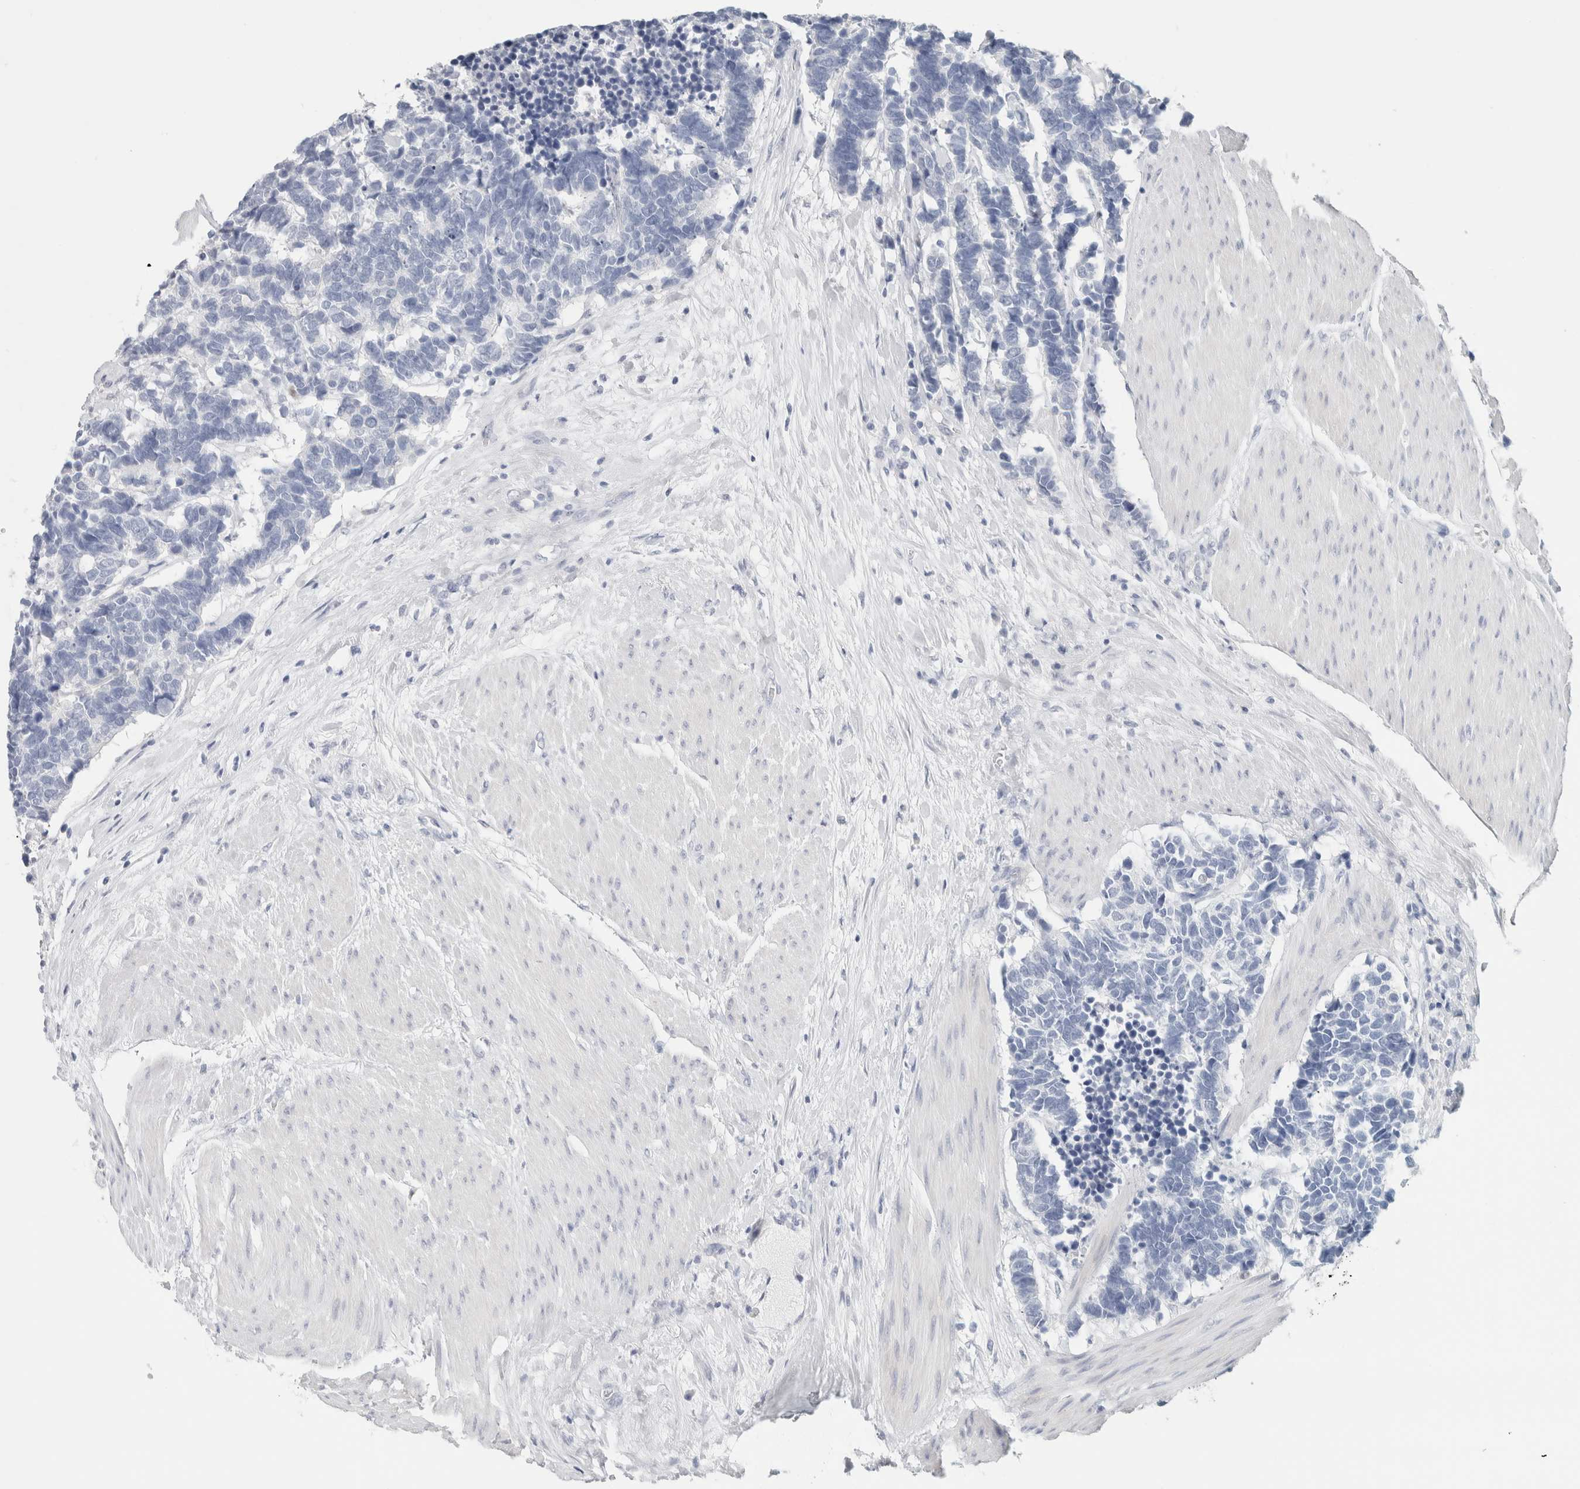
{"staining": {"intensity": "negative", "quantity": "none", "location": "none"}, "tissue": "carcinoid", "cell_type": "Tumor cells", "image_type": "cancer", "snomed": [{"axis": "morphology", "description": "Carcinoma, NOS"}, {"axis": "morphology", "description": "Carcinoid, malignant, NOS"}, {"axis": "topography", "description": "Urinary bladder"}], "caption": "A photomicrograph of human carcinoma is negative for staining in tumor cells.", "gene": "IL6", "patient": {"sex": "male", "age": 57}}